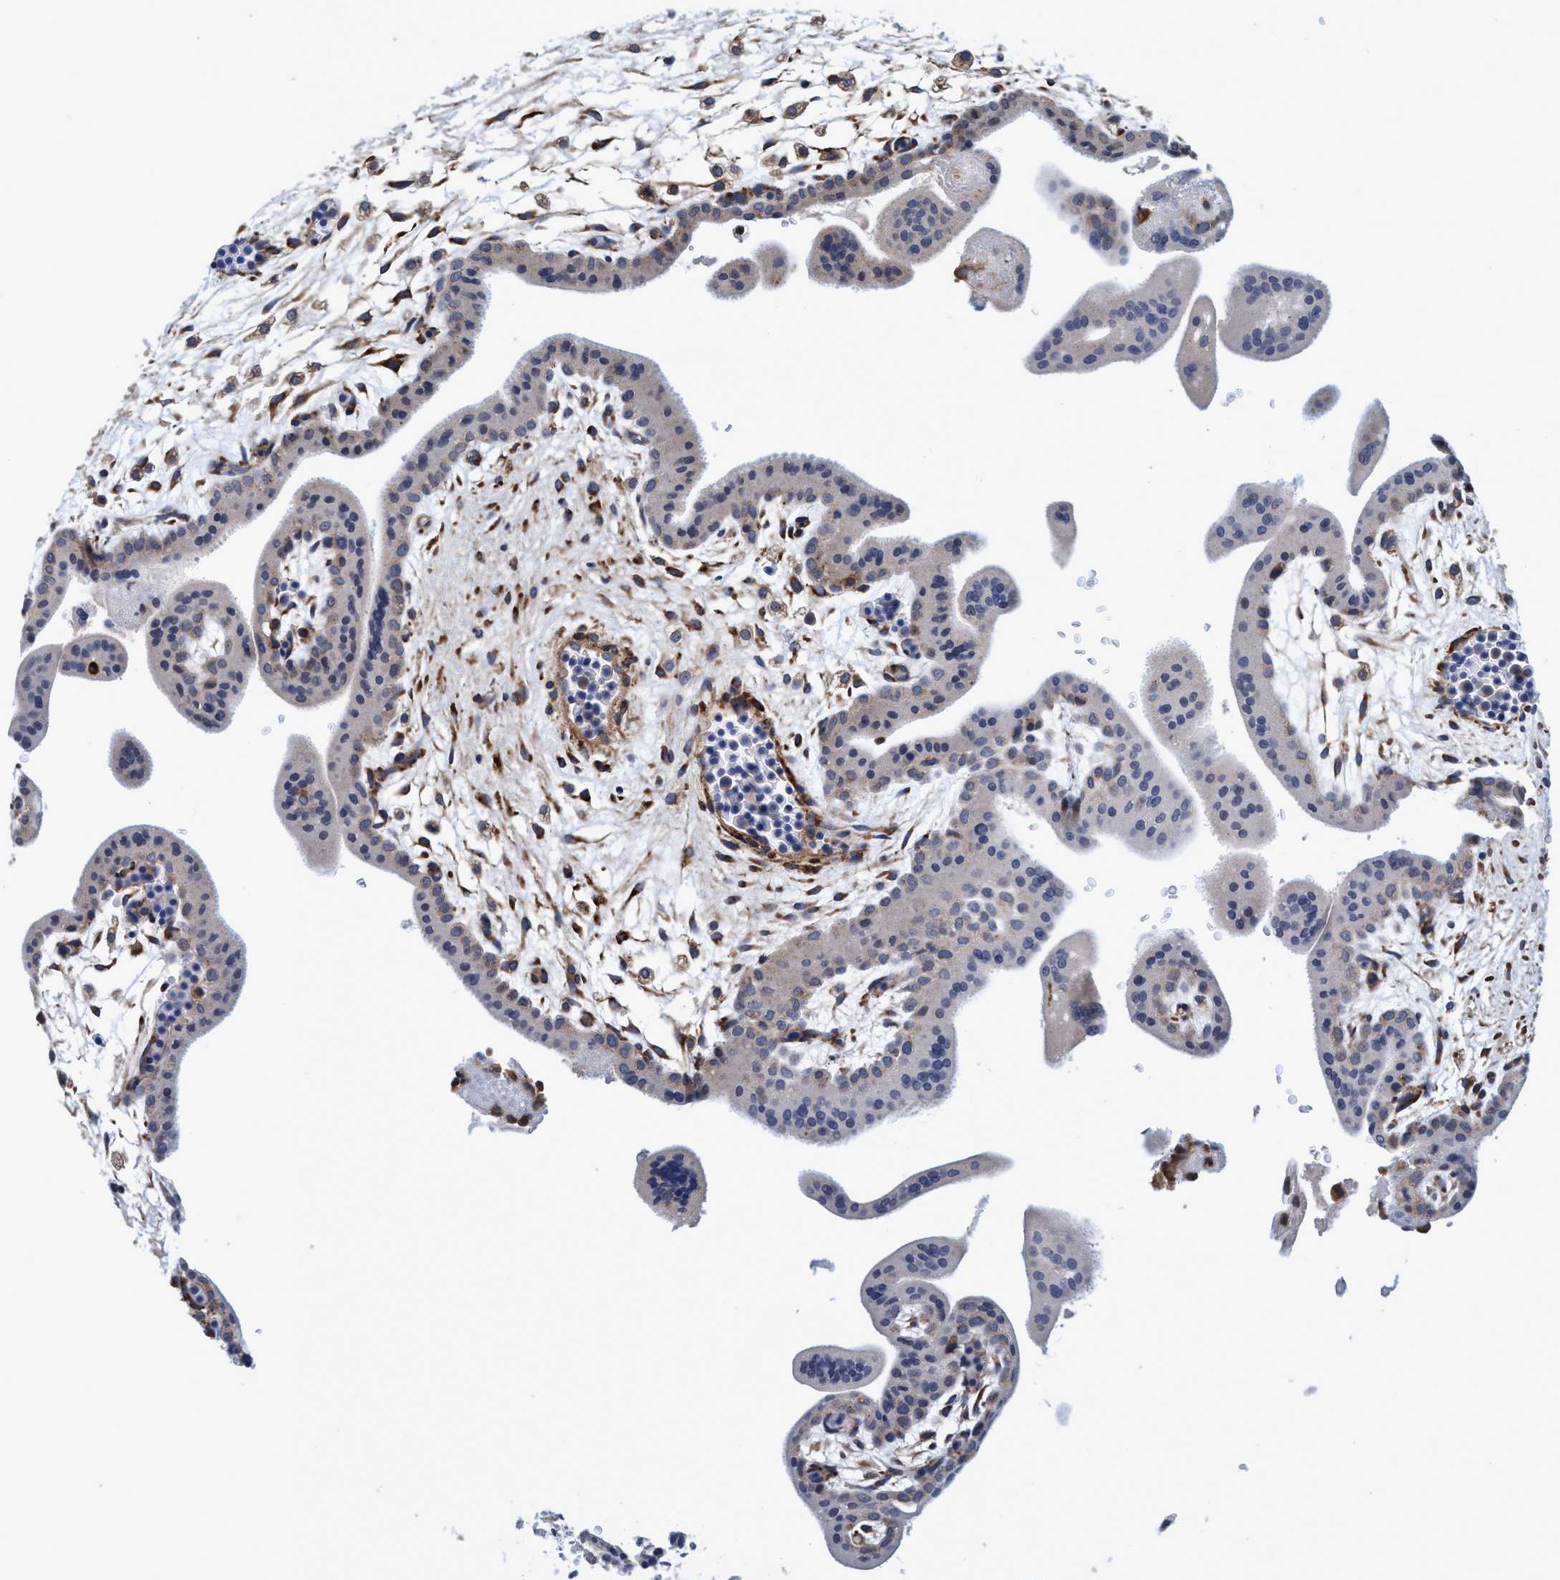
{"staining": {"intensity": "moderate", "quantity": "<25%", "location": "cytoplasmic/membranous"}, "tissue": "placenta", "cell_type": "Trophoblastic cells", "image_type": "normal", "snomed": [{"axis": "morphology", "description": "Normal tissue, NOS"}, {"axis": "topography", "description": "Placenta"}], "caption": "Immunohistochemistry (IHC) image of normal human placenta stained for a protein (brown), which exhibits low levels of moderate cytoplasmic/membranous positivity in about <25% of trophoblastic cells.", "gene": "CALCOCO2", "patient": {"sex": "female", "age": 35}}